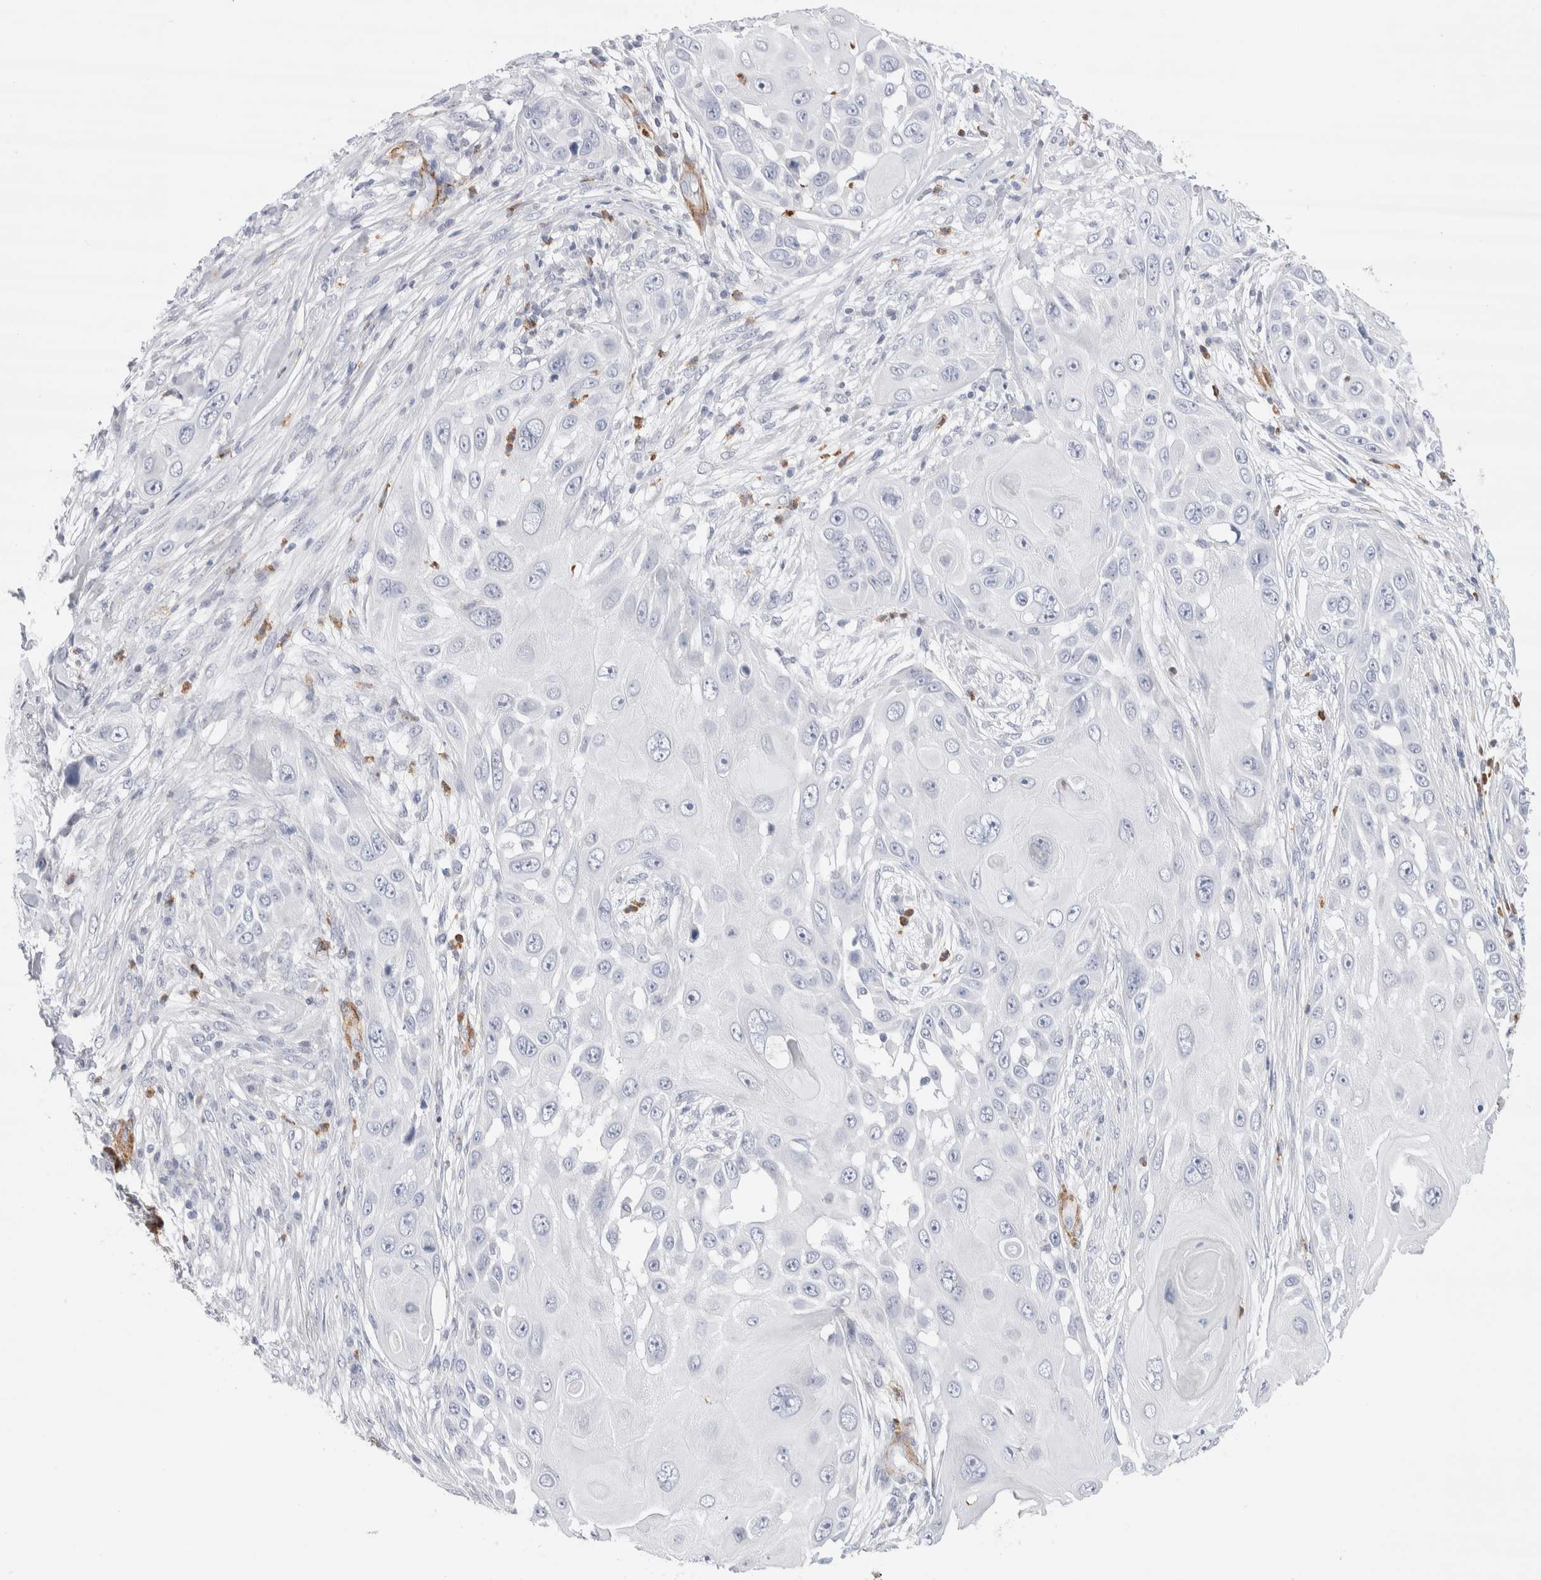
{"staining": {"intensity": "negative", "quantity": "none", "location": "none"}, "tissue": "skin cancer", "cell_type": "Tumor cells", "image_type": "cancer", "snomed": [{"axis": "morphology", "description": "Squamous cell carcinoma, NOS"}, {"axis": "topography", "description": "Skin"}], "caption": "Tumor cells show no significant positivity in skin cancer. (Stains: DAB (3,3'-diaminobenzidine) IHC with hematoxylin counter stain, Microscopy: brightfield microscopy at high magnification).", "gene": "SEPTIN4", "patient": {"sex": "female", "age": 44}}